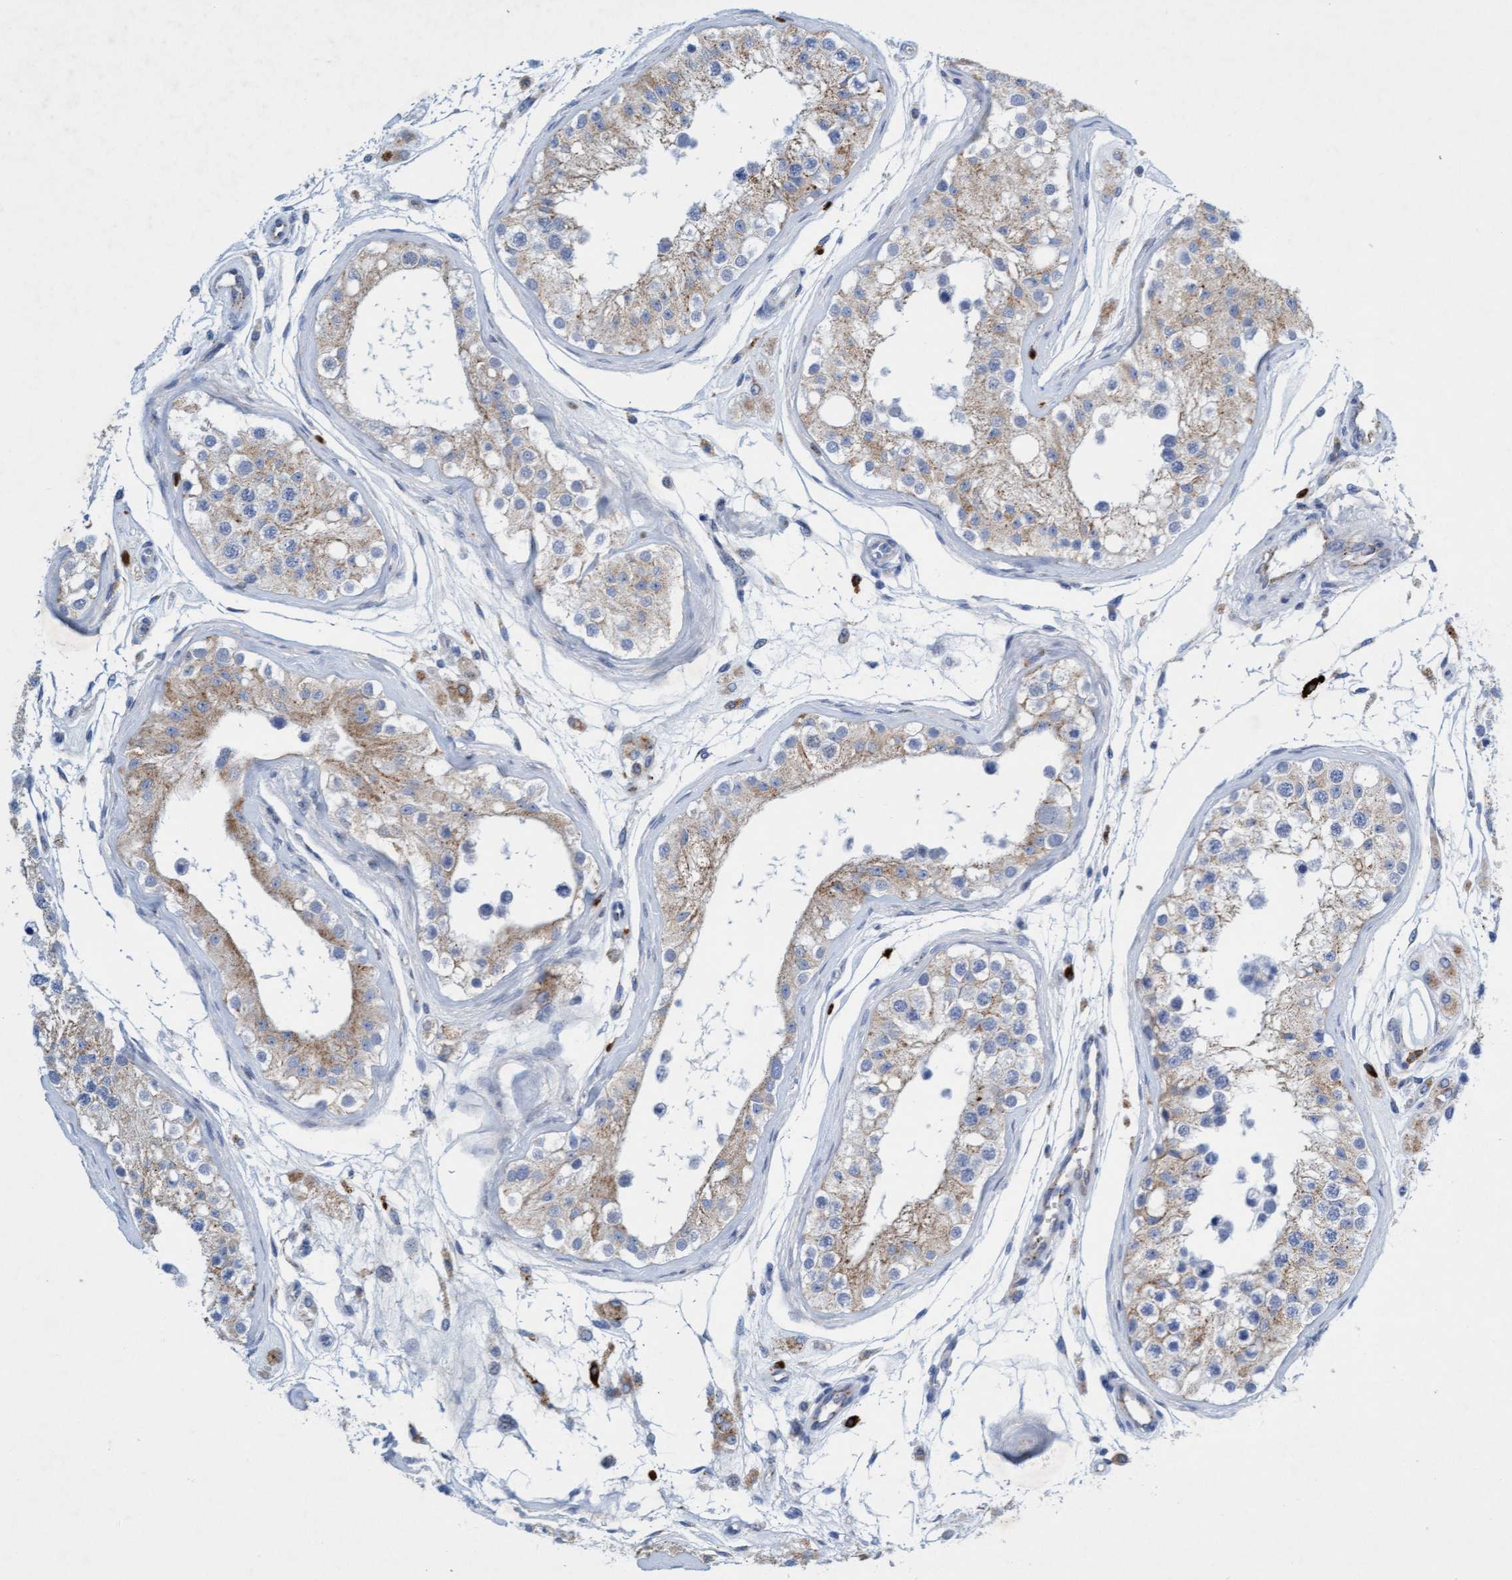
{"staining": {"intensity": "moderate", "quantity": "<25%", "location": "cytoplasmic/membranous"}, "tissue": "testis", "cell_type": "Cells in seminiferous ducts", "image_type": "normal", "snomed": [{"axis": "morphology", "description": "Normal tissue, NOS"}, {"axis": "morphology", "description": "Adenocarcinoma, metastatic, NOS"}, {"axis": "topography", "description": "Testis"}], "caption": "The histopathology image reveals staining of unremarkable testis, revealing moderate cytoplasmic/membranous protein expression (brown color) within cells in seminiferous ducts. The protein is stained brown, and the nuclei are stained in blue (DAB (3,3'-diaminobenzidine) IHC with brightfield microscopy, high magnification).", "gene": "SGSH", "patient": {"sex": "male", "age": 26}}